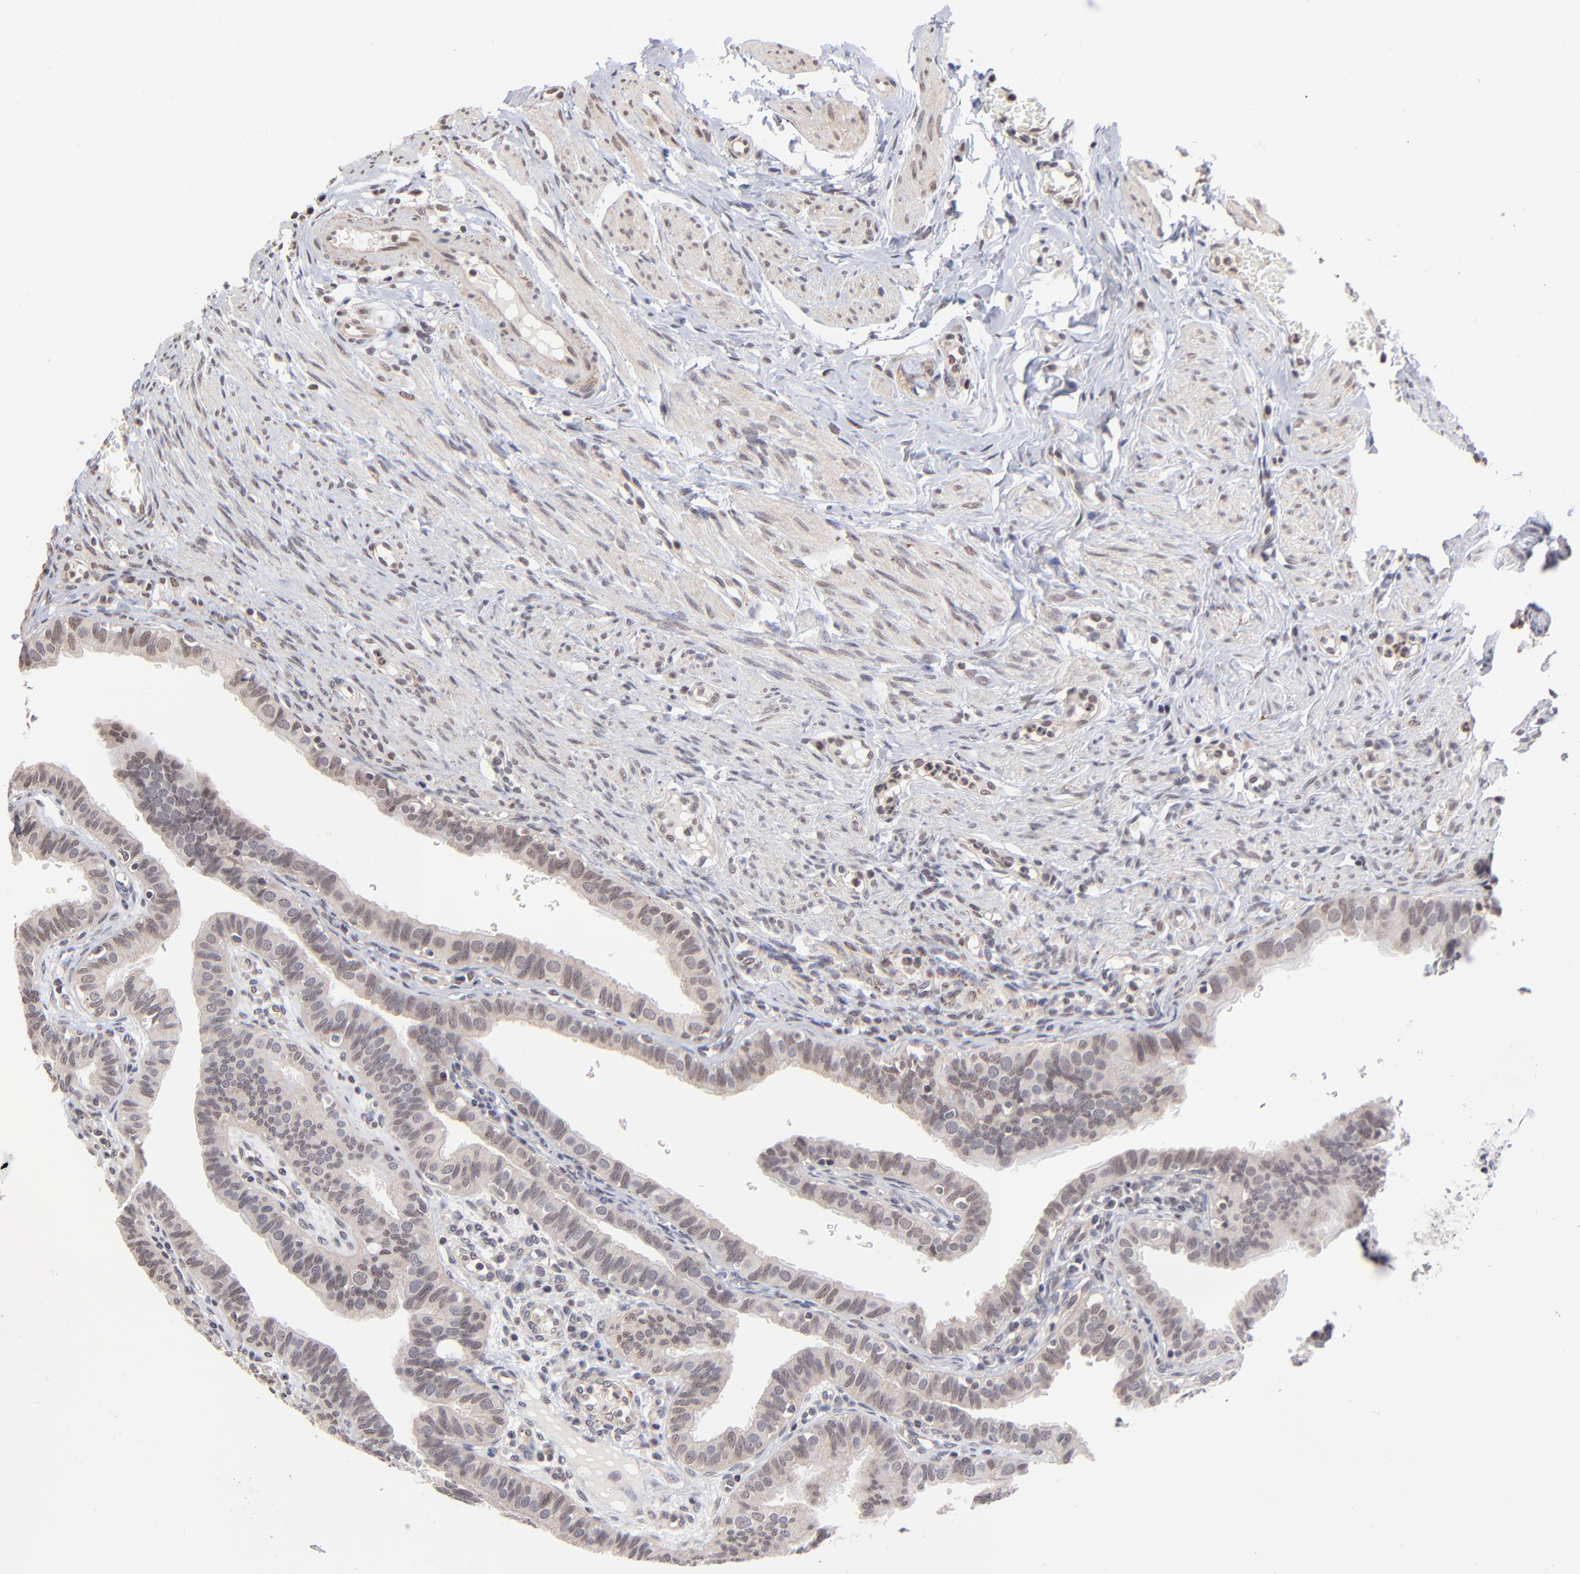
{"staining": {"intensity": "moderate", "quantity": "25%-75%", "location": "cytoplasmic/membranous,nuclear"}, "tissue": "fallopian tube", "cell_type": "Glandular cells", "image_type": "normal", "snomed": [{"axis": "morphology", "description": "Normal tissue, NOS"}, {"axis": "topography", "description": "Fallopian tube"}, {"axis": "topography", "description": "Ovary"}], "caption": "Human fallopian tube stained with a brown dye reveals moderate cytoplasmic/membranous,nuclear positive staining in approximately 25%-75% of glandular cells.", "gene": "ZNF419", "patient": {"sex": "female", "age": 51}}